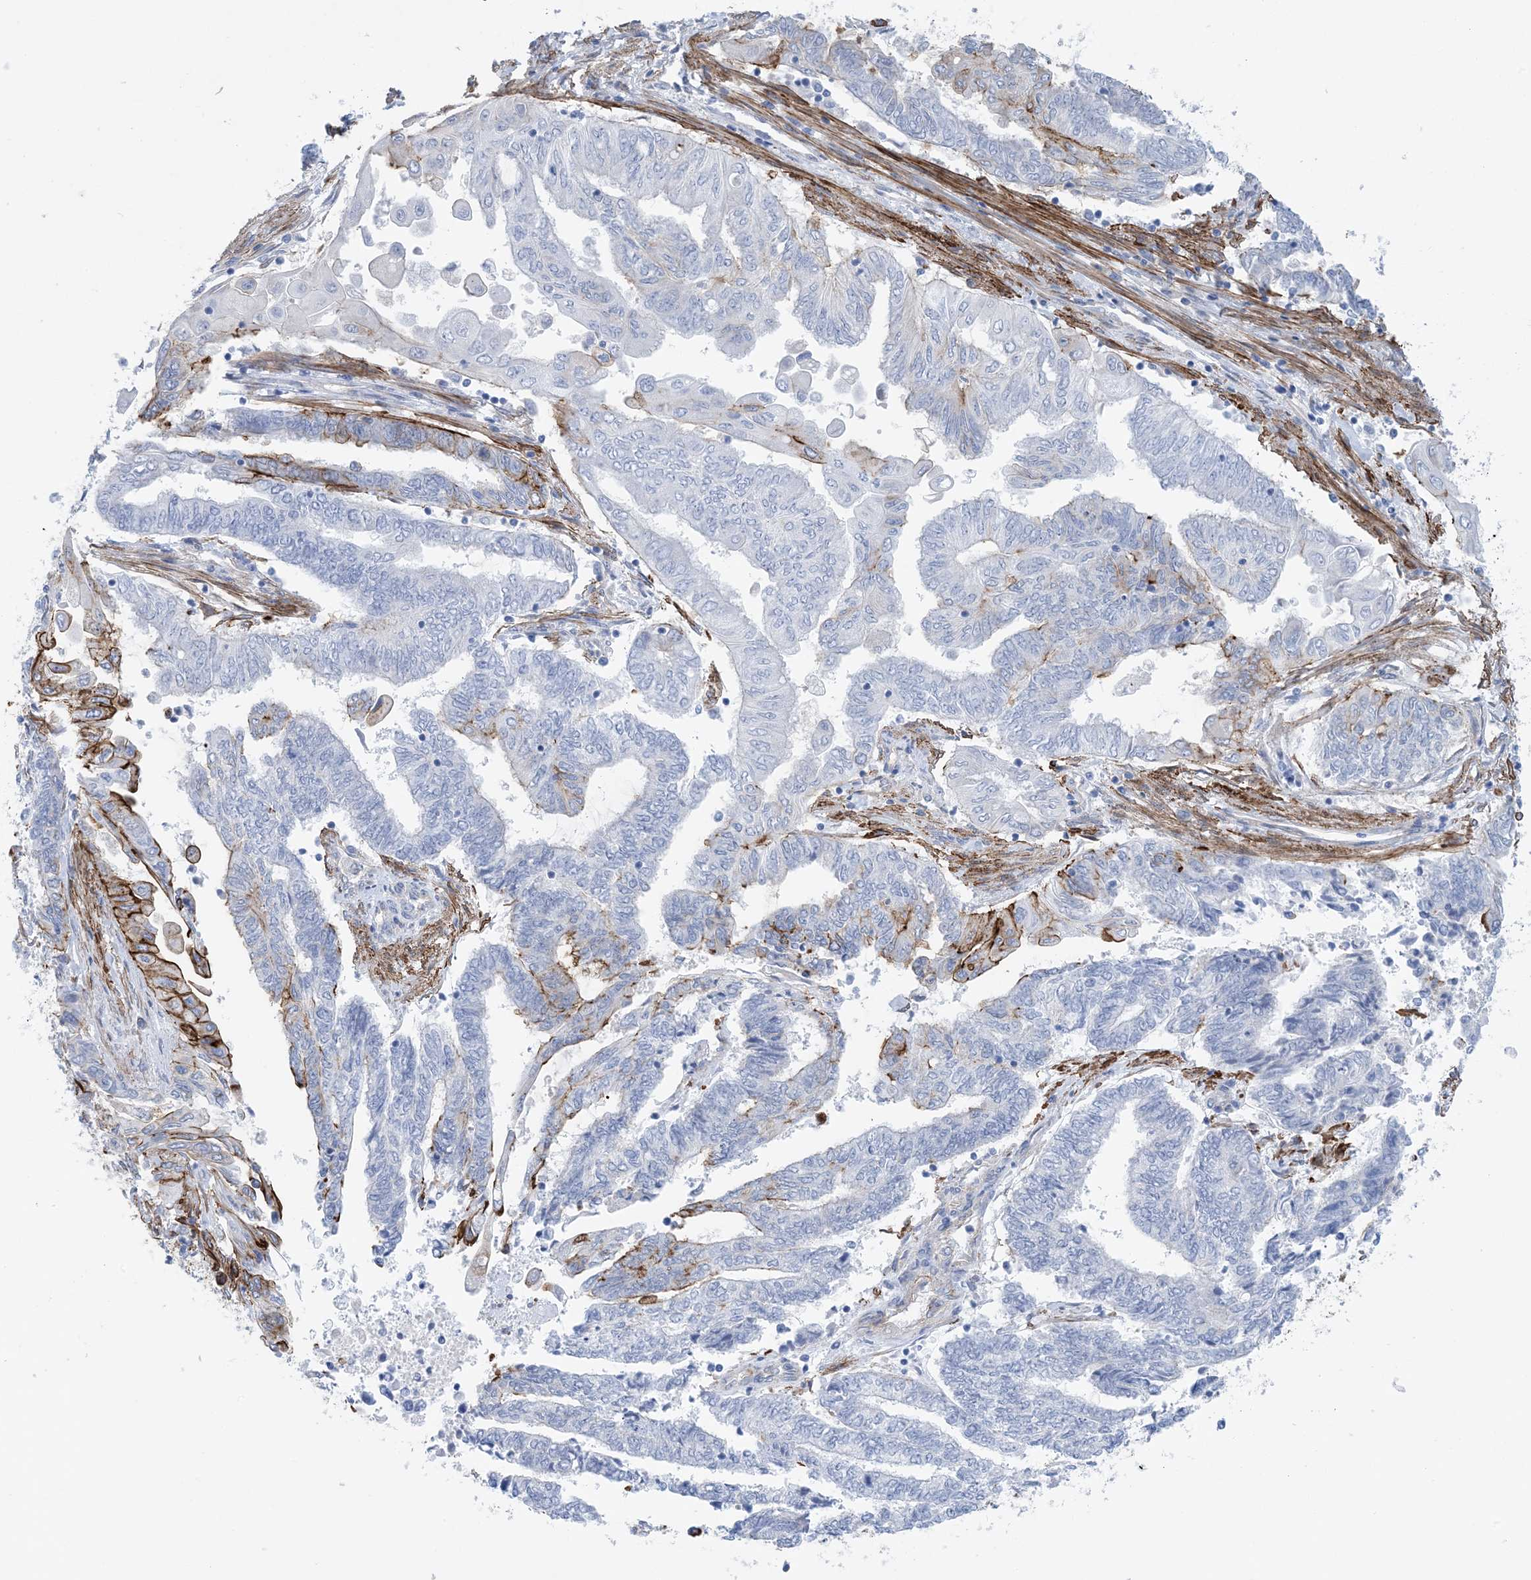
{"staining": {"intensity": "moderate", "quantity": "<25%", "location": "cytoplasmic/membranous"}, "tissue": "endometrial cancer", "cell_type": "Tumor cells", "image_type": "cancer", "snomed": [{"axis": "morphology", "description": "Adenocarcinoma, NOS"}, {"axis": "topography", "description": "Uterus"}, {"axis": "topography", "description": "Endometrium"}], "caption": "The micrograph shows a brown stain indicating the presence of a protein in the cytoplasmic/membranous of tumor cells in endometrial cancer (adenocarcinoma).", "gene": "SHANK1", "patient": {"sex": "female", "age": 70}}